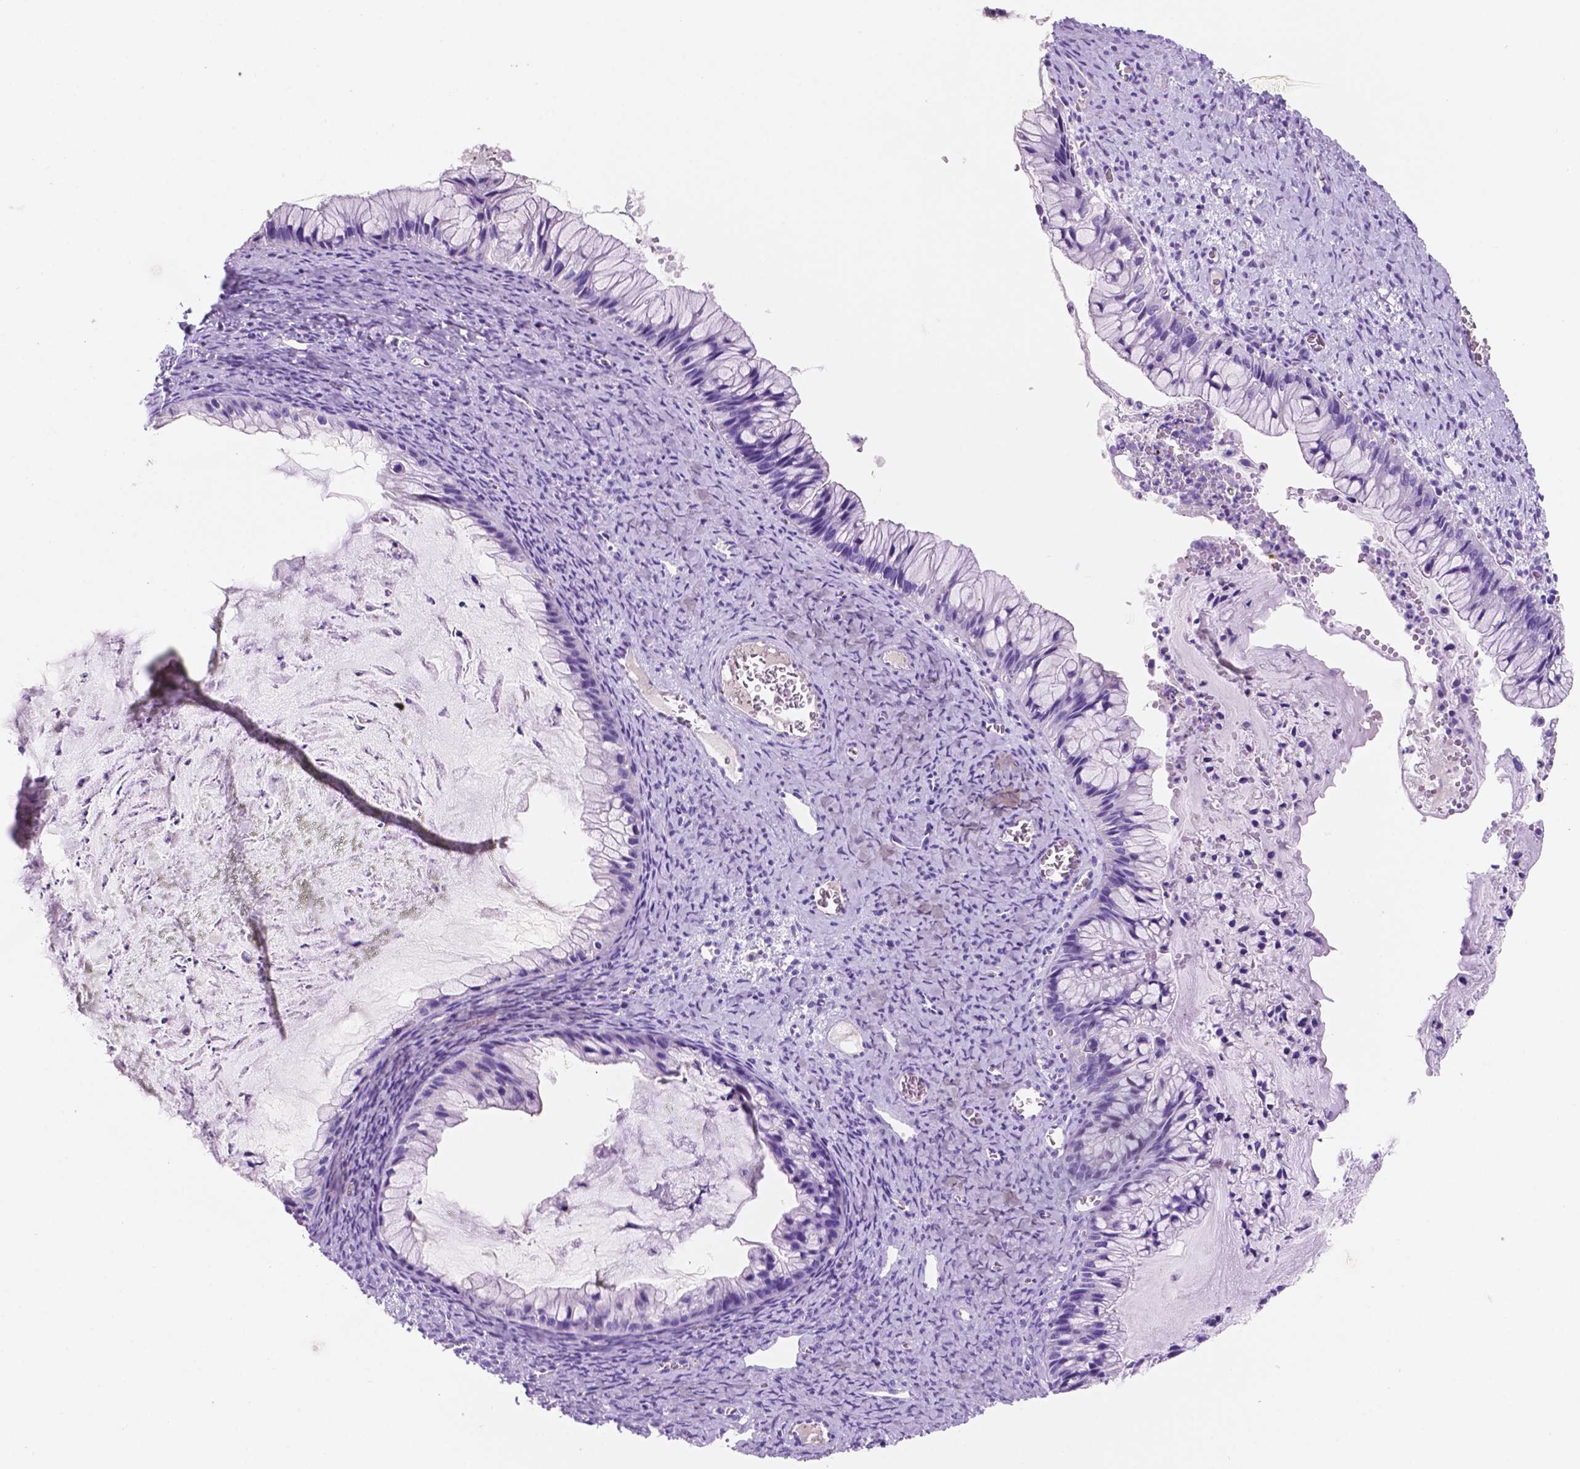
{"staining": {"intensity": "negative", "quantity": "none", "location": "none"}, "tissue": "ovarian cancer", "cell_type": "Tumor cells", "image_type": "cancer", "snomed": [{"axis": "morphology", "description": "Cystadenocarcinoma, mucinous, NOS"}, {"axis": "topography", "description": "Ovary"}], "caption": "The histopathology image shows no staining of tumor cells in ovarian cancer (mucinous cystadenocarcinoma).", "gene": "FOXB2", "patient": {"sex": "female", "age": 72}}